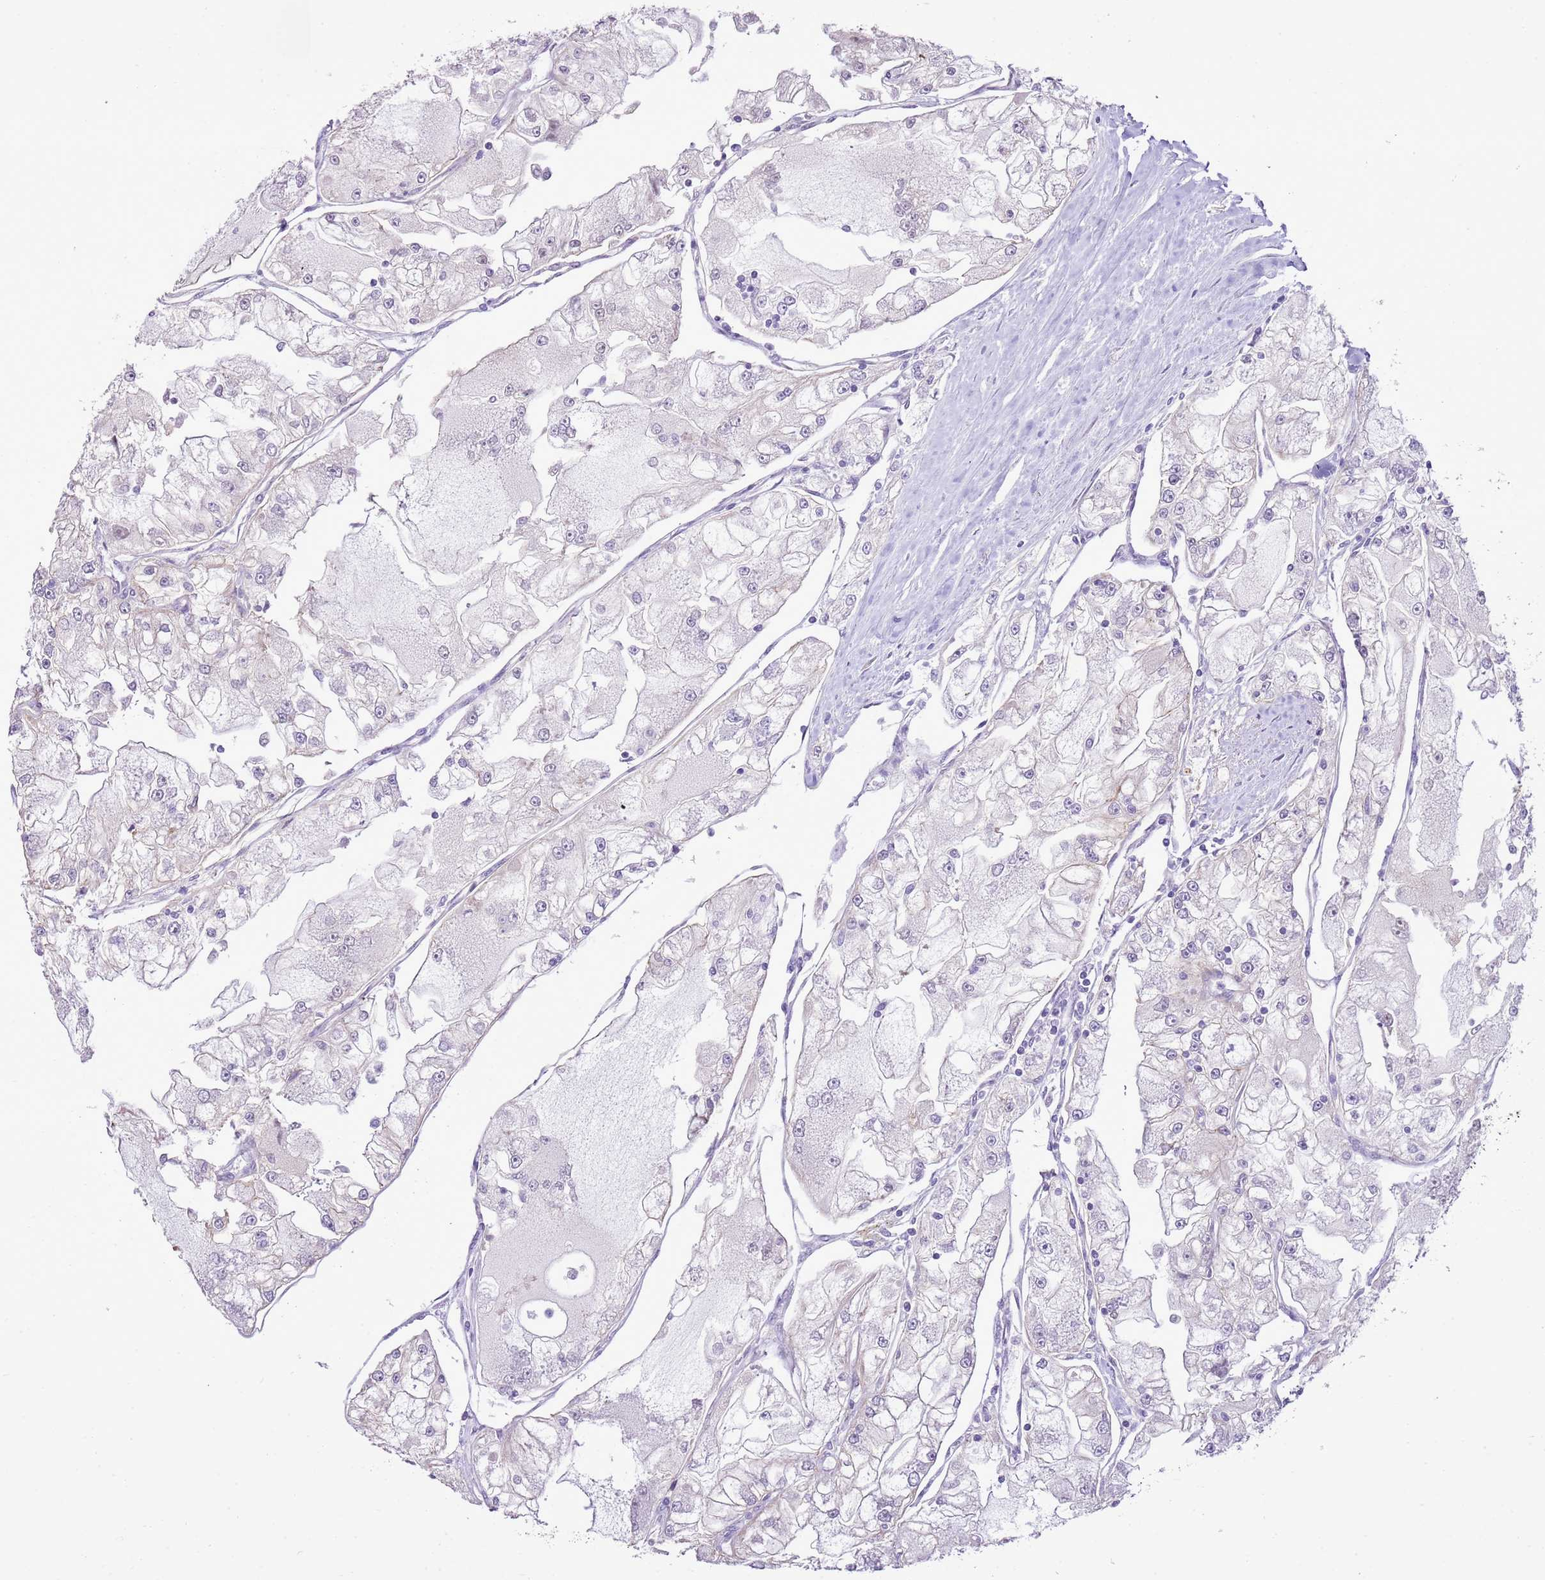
{"staining": {"intensity": "negative", "quantity": "none", "location": "none"}, "tissue": "renal cancer", "cell_type": "Tumor cells", "image_type": "cancer", "snomed": [{"axis": "morphology", "description": "Adenocarcinoma, NOS"}, {"axis": "topography", "description": "Kidney"}], "caption": "Immunohistochemistry (IHC) image of human renal cancer (adenocarcinoma) stained for a protein (brown), which reveals no staining in tumor cells.", "gene": "NACC2", "patient": {"sex": "female", "age": 72}}